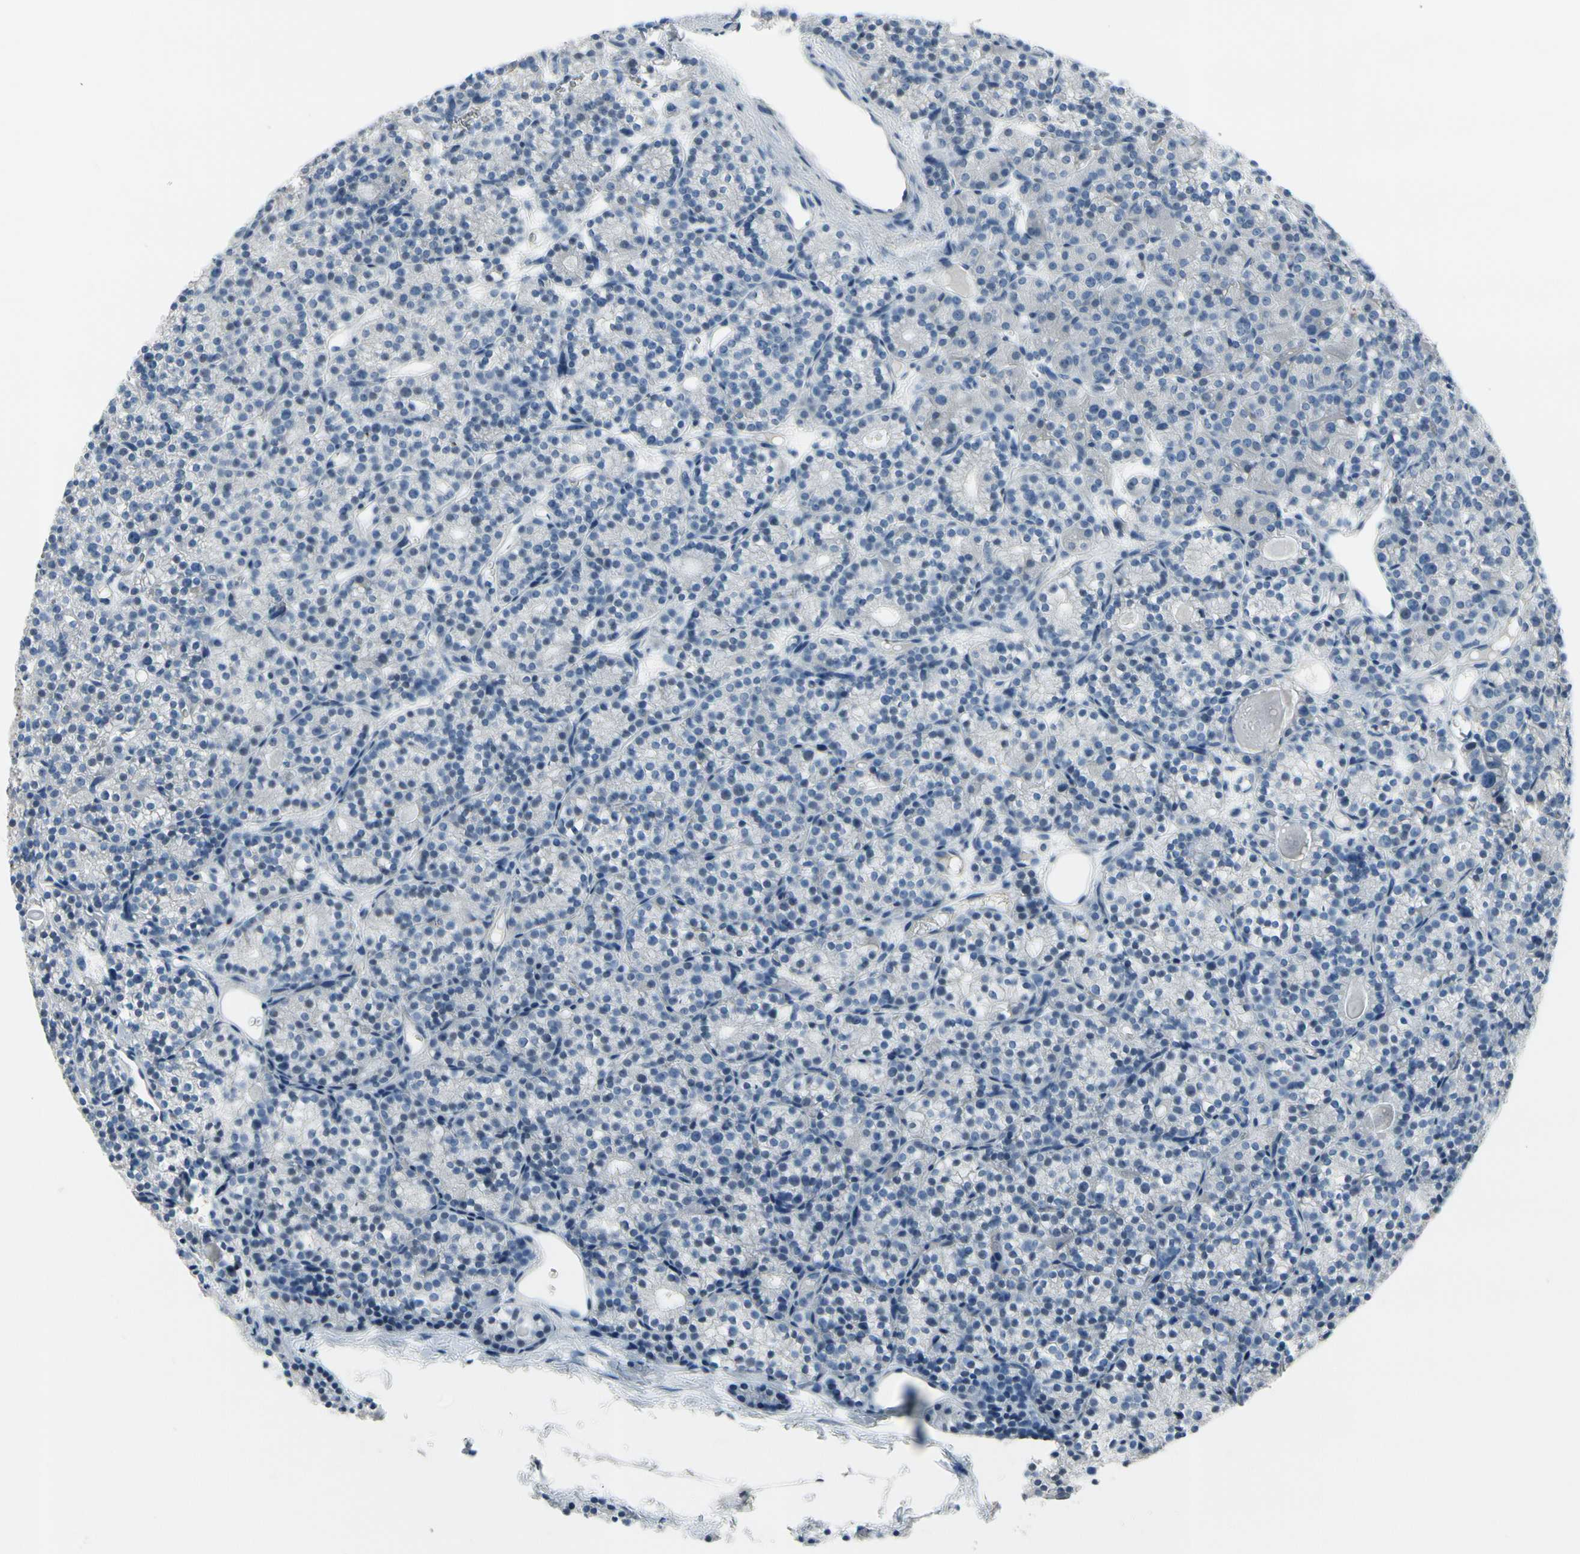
{"staining": {"intensity": "negative", "quantity": "none", "location": "none"}, "tissue": "parathyroid gland", "cell_type": "Glandular cells", "image_type": "normal", "snomed": [{"axis": "morphology", "description": "Normal tissue, NOS"}, {"axis": "topography", "description": "Parathyroid gland"}], "caption": "There is no significant staining in glandular cells of parathyroid gland. (Brightfield microscopy of DAB immunohistochemistry at high magnification).", "gene": "MUC5B", "patient": {"sex": "female", "age": 64}}